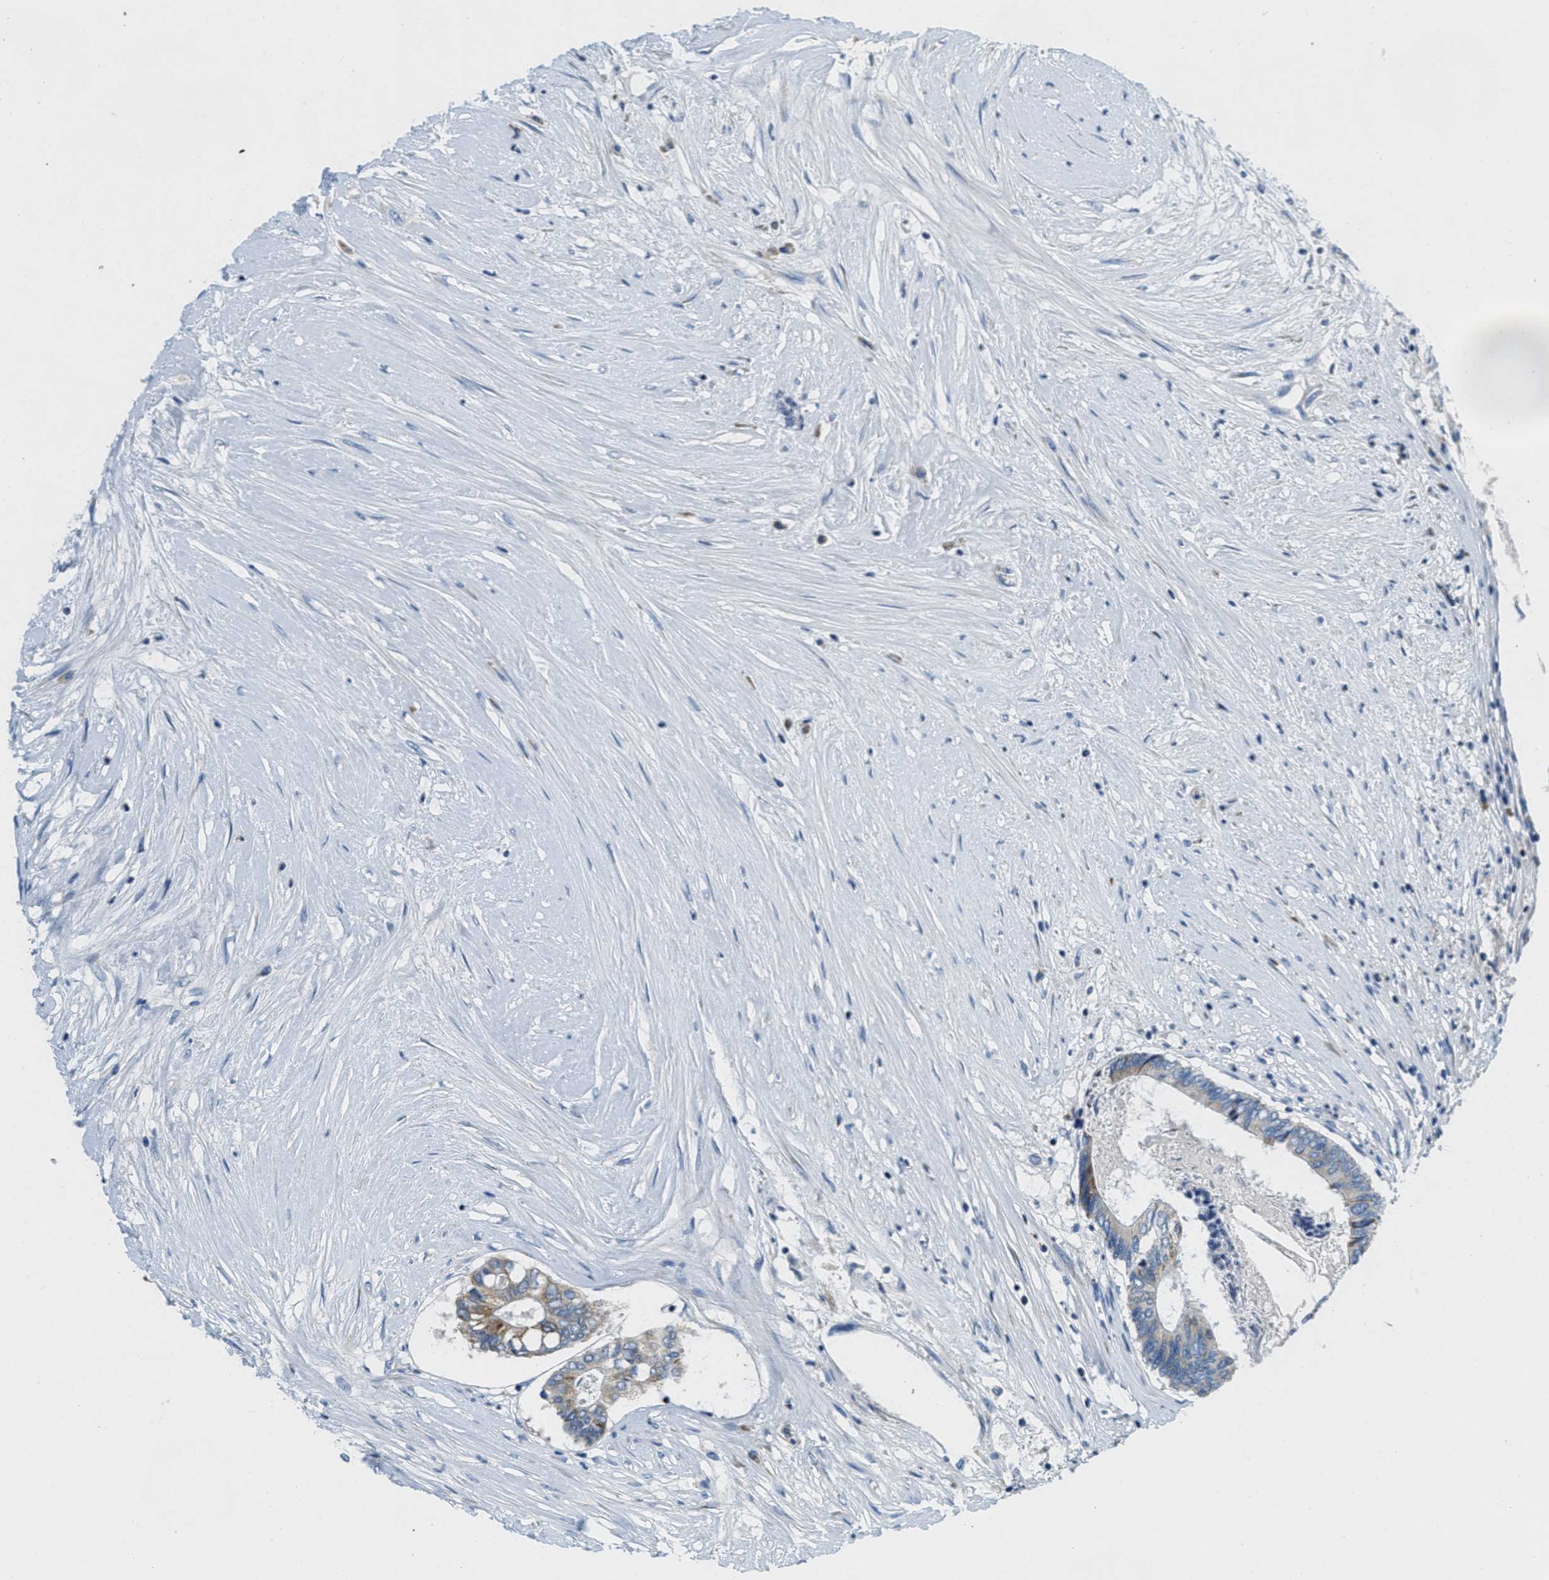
{"staining": {"intensity": "weak", "quantity": "<25%", "location": "cytoplasmic/membranous"}, "tissue": "colorectal cancer", "cell_type": "Tumor cells", "image_type": "cancer", "snomed": [{"axis": "morphology", "description": "Adenocarcinoma, NOS"}, {"axis": "topography", "description": "Rectum"}], "caption": "High power microscopy photomicrograph of an IHC histopathology image of colorectal cancer (adenocarcinoma), revealing no significant positivity in tumor cells.", "gene": "CA4", "patient": {"sex": "male", "age": 63}}